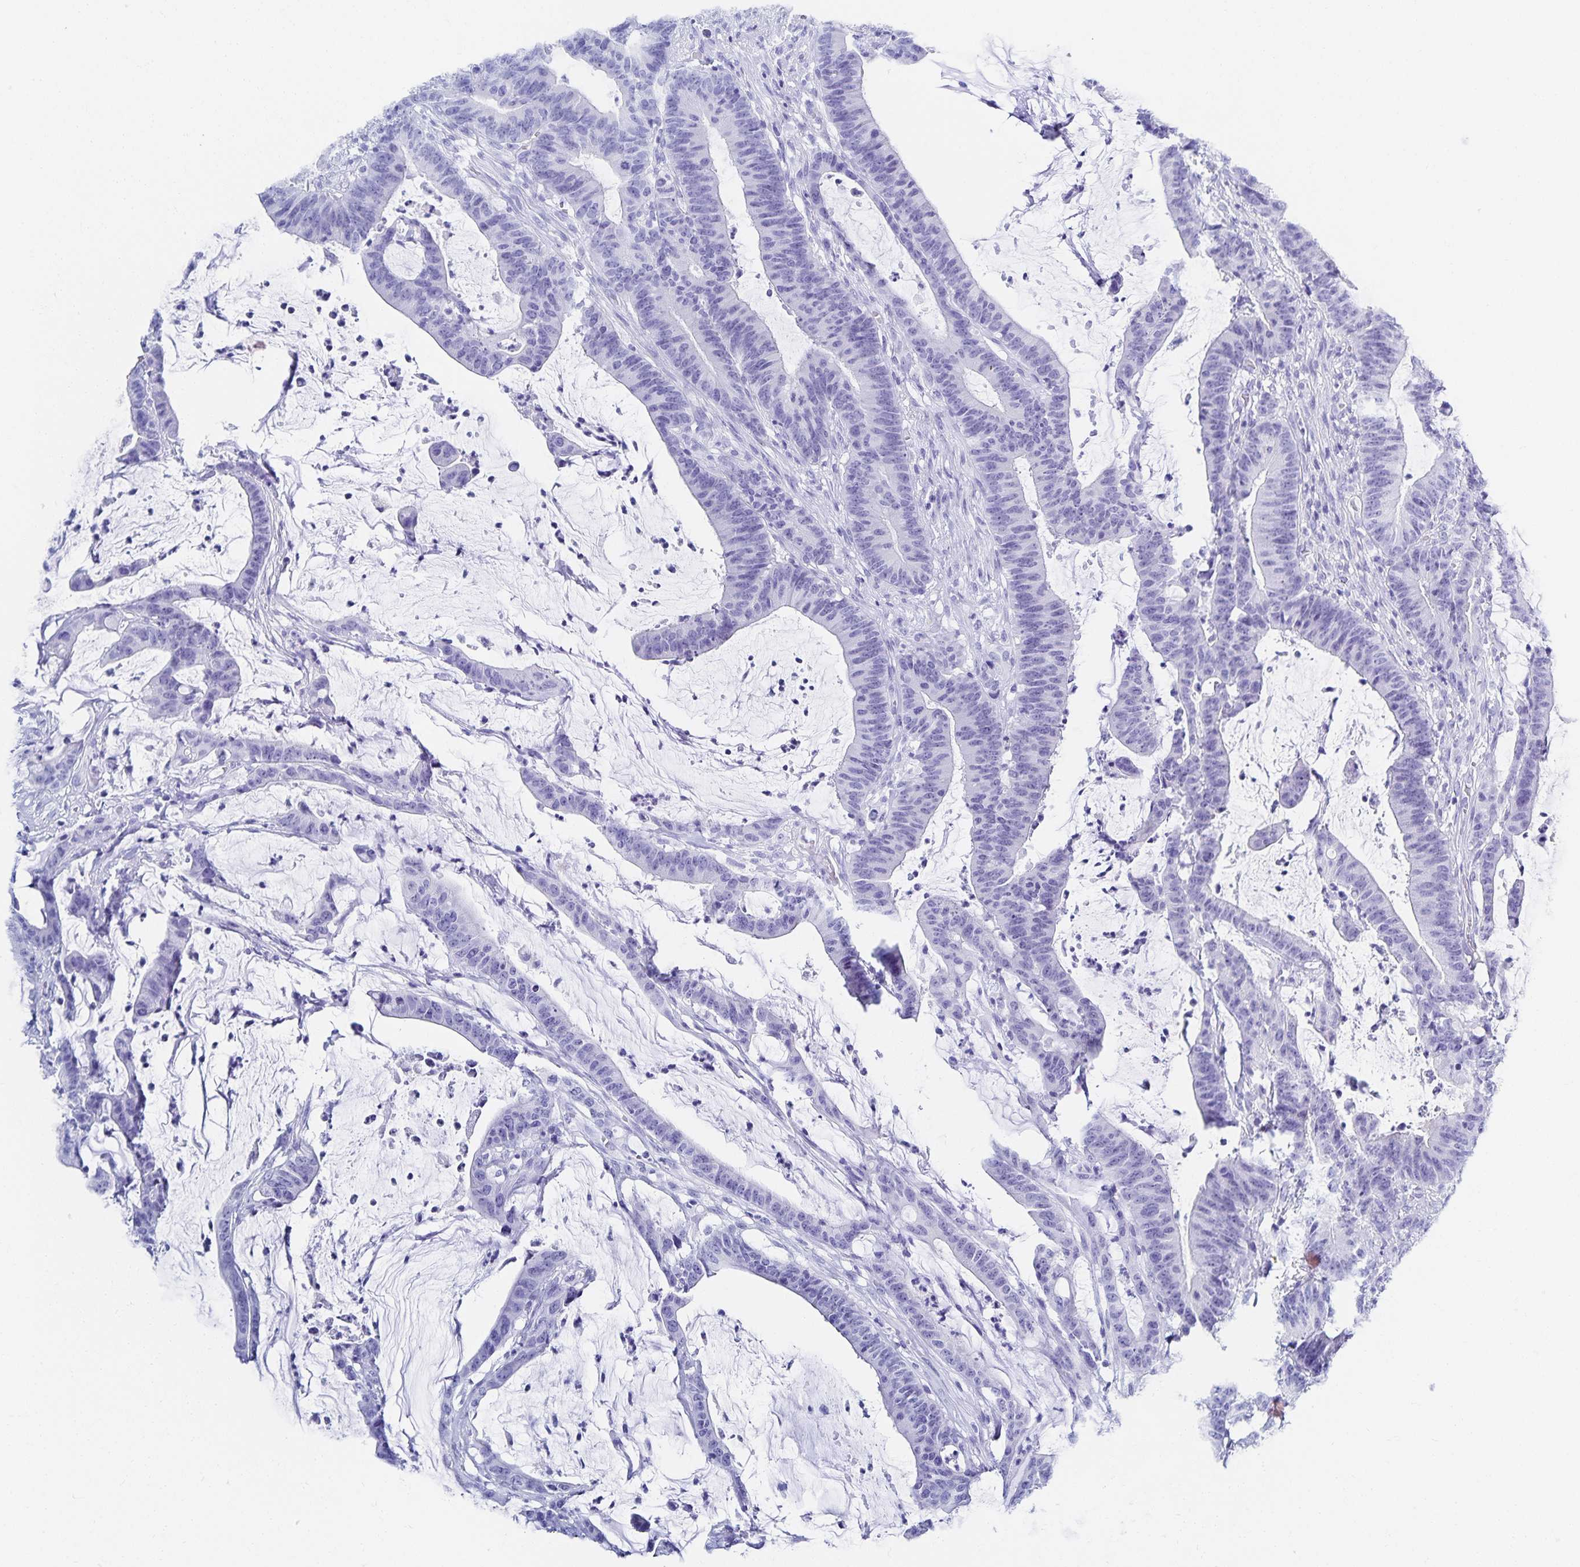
{"staining": {"intensity": "negative", "quantity": "none", "location": "none"}, "tissue": "colorectal cancer", "cell_type": "Tumor cells", "image_type": "cancer", "snomed": [{"axis": "morphology", "description": "Adenocarcinoma, NOS"}, {"axis": "topography", "description": "Colon"}], "caption": "This is an immunohistochemistry (IHC) image of human colorectal cancer (adenocarcinoma). There is no expression in tumor cells.", "gene": "SNTN", "patient": {"sex": "female", "age": 78}}